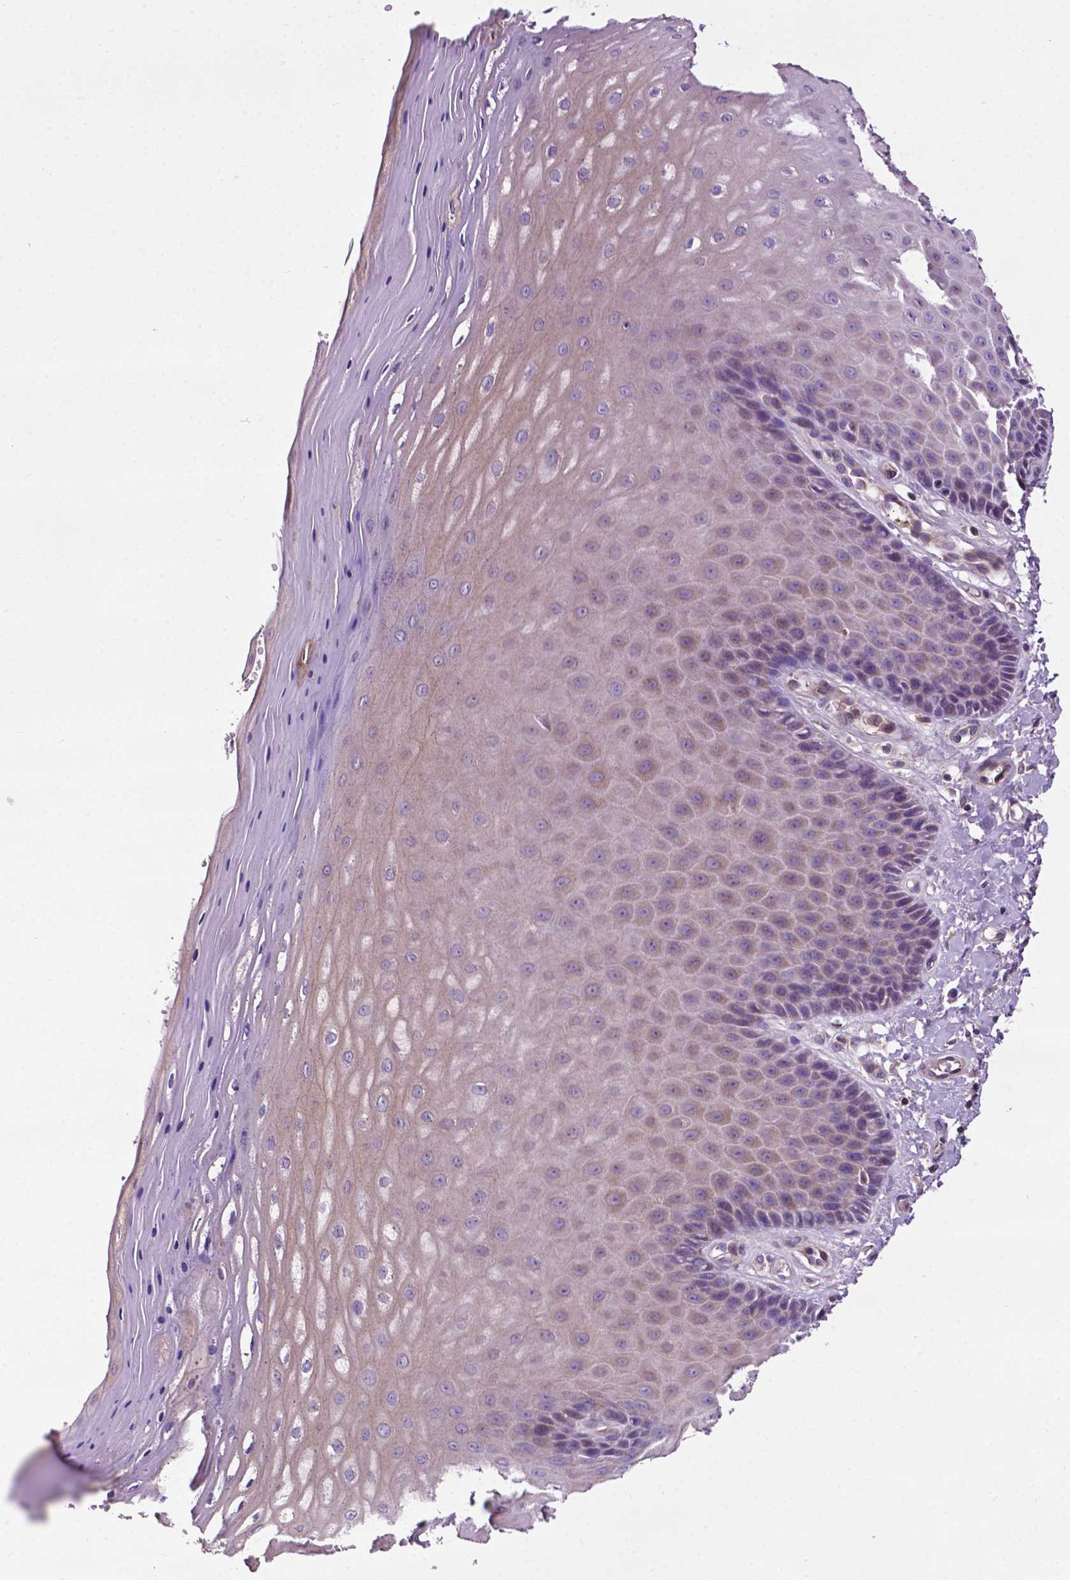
{"staining": {"intensity": "weak", "quantity": "<25%", "location": "cytoplasmic/membranous"}, "tissue": "vagina", "cell_type": "Squamous epithelial cells", "image_type": "normal", "snomed": [{"axis": "morphology", "description": "Normal tissue, NOS"}, {"axis": "topography", "description": "Vagina"}], "caption": "Squamous epithelial cells show no significant expression in unremarkable vagina.", "gene": "SPNS2", "patient": {"sex": "female", "age": 83}}